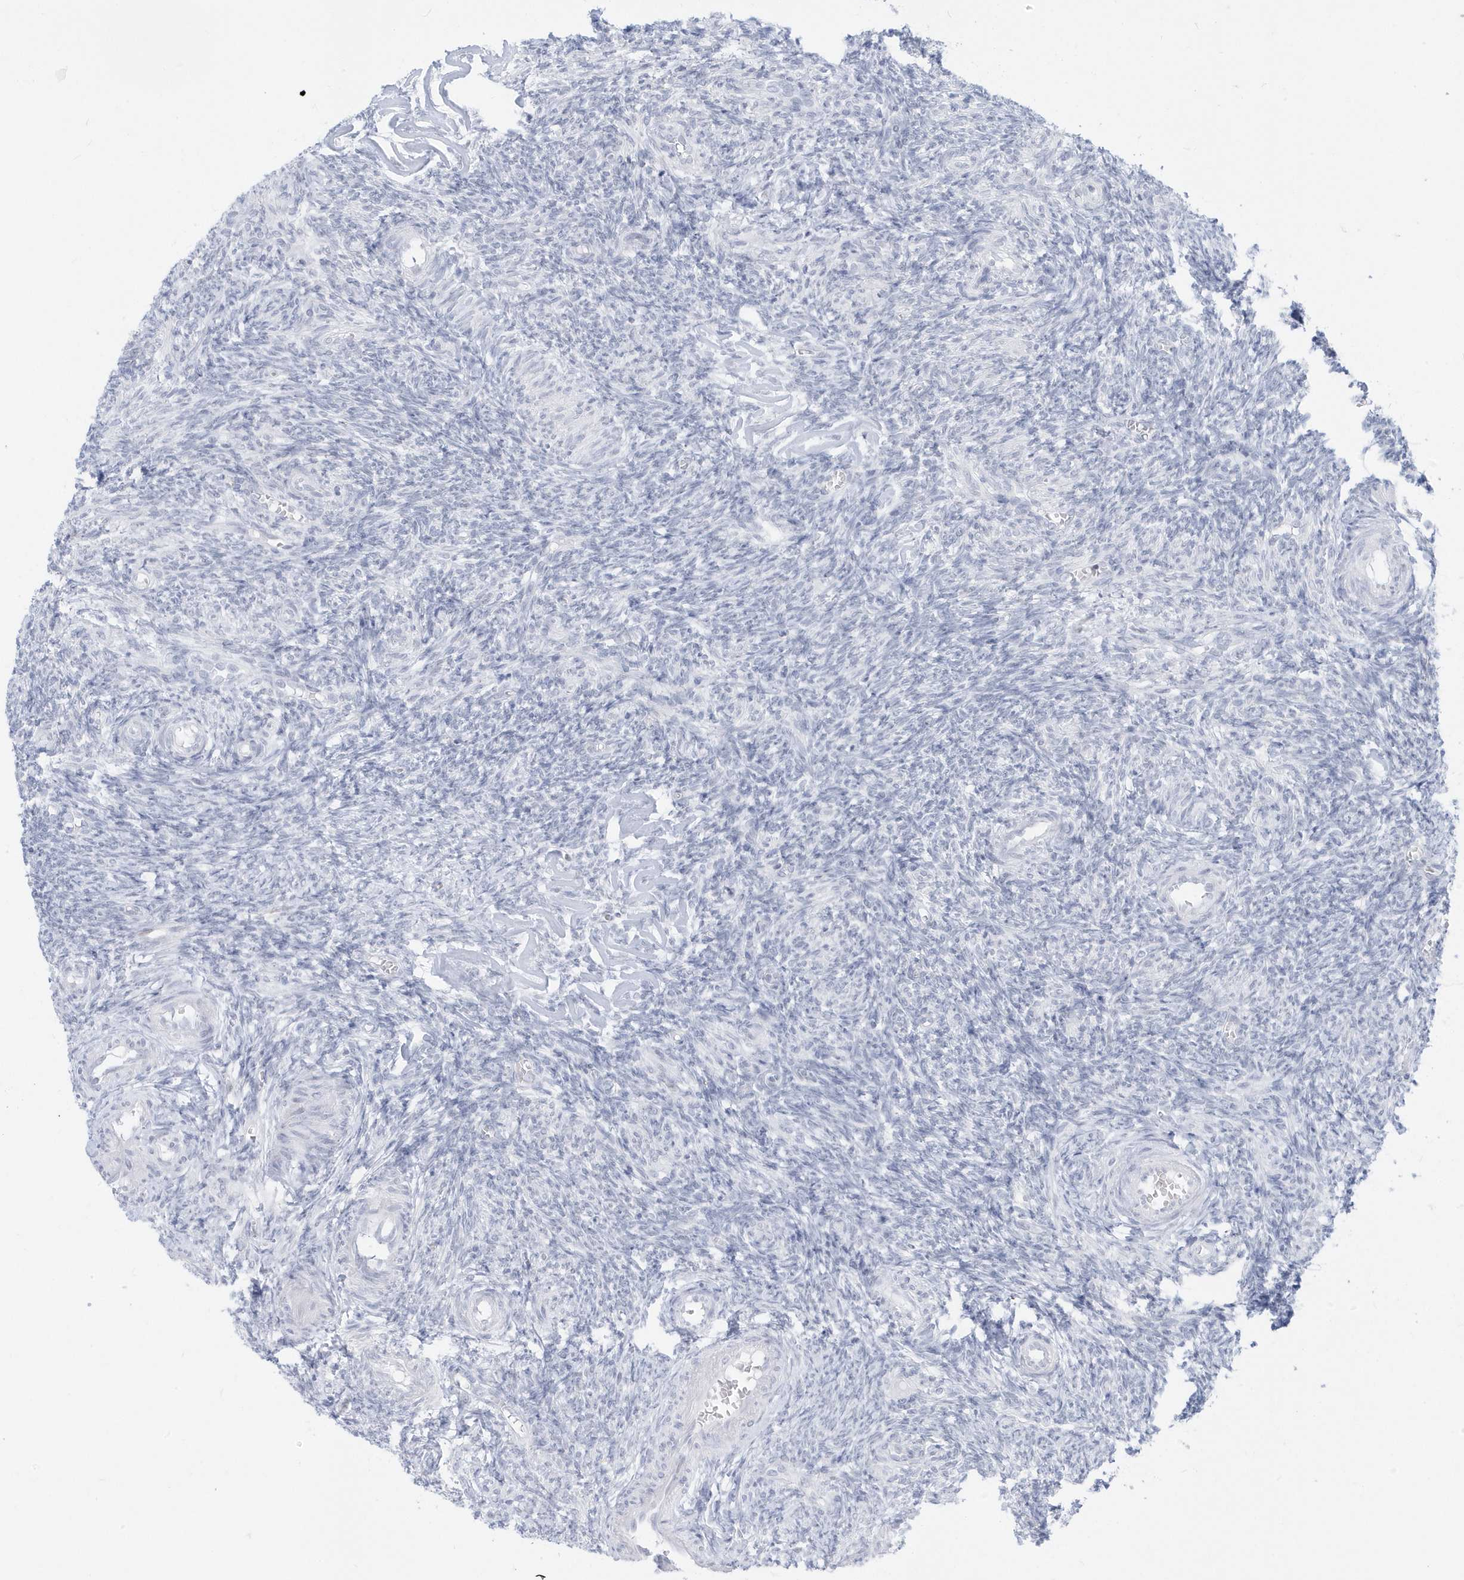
{"staining": {"intensity": "negative", "quantity": "none", "location": "none"}, "tissue": "ovary", "cell_type": "Ovarian stroma cells", "image_type": "normal", "snomed": [{"axis": "morphology", "description": "Normal tissue, NOS"}, {"axis": "topography", "description": "Ovary"}], "caption": "The image shows no staining of ovarian stroma cells in normal ovary.", "gene": "PLEKHN1", "patient": {"sex": "female", "age": 27}}